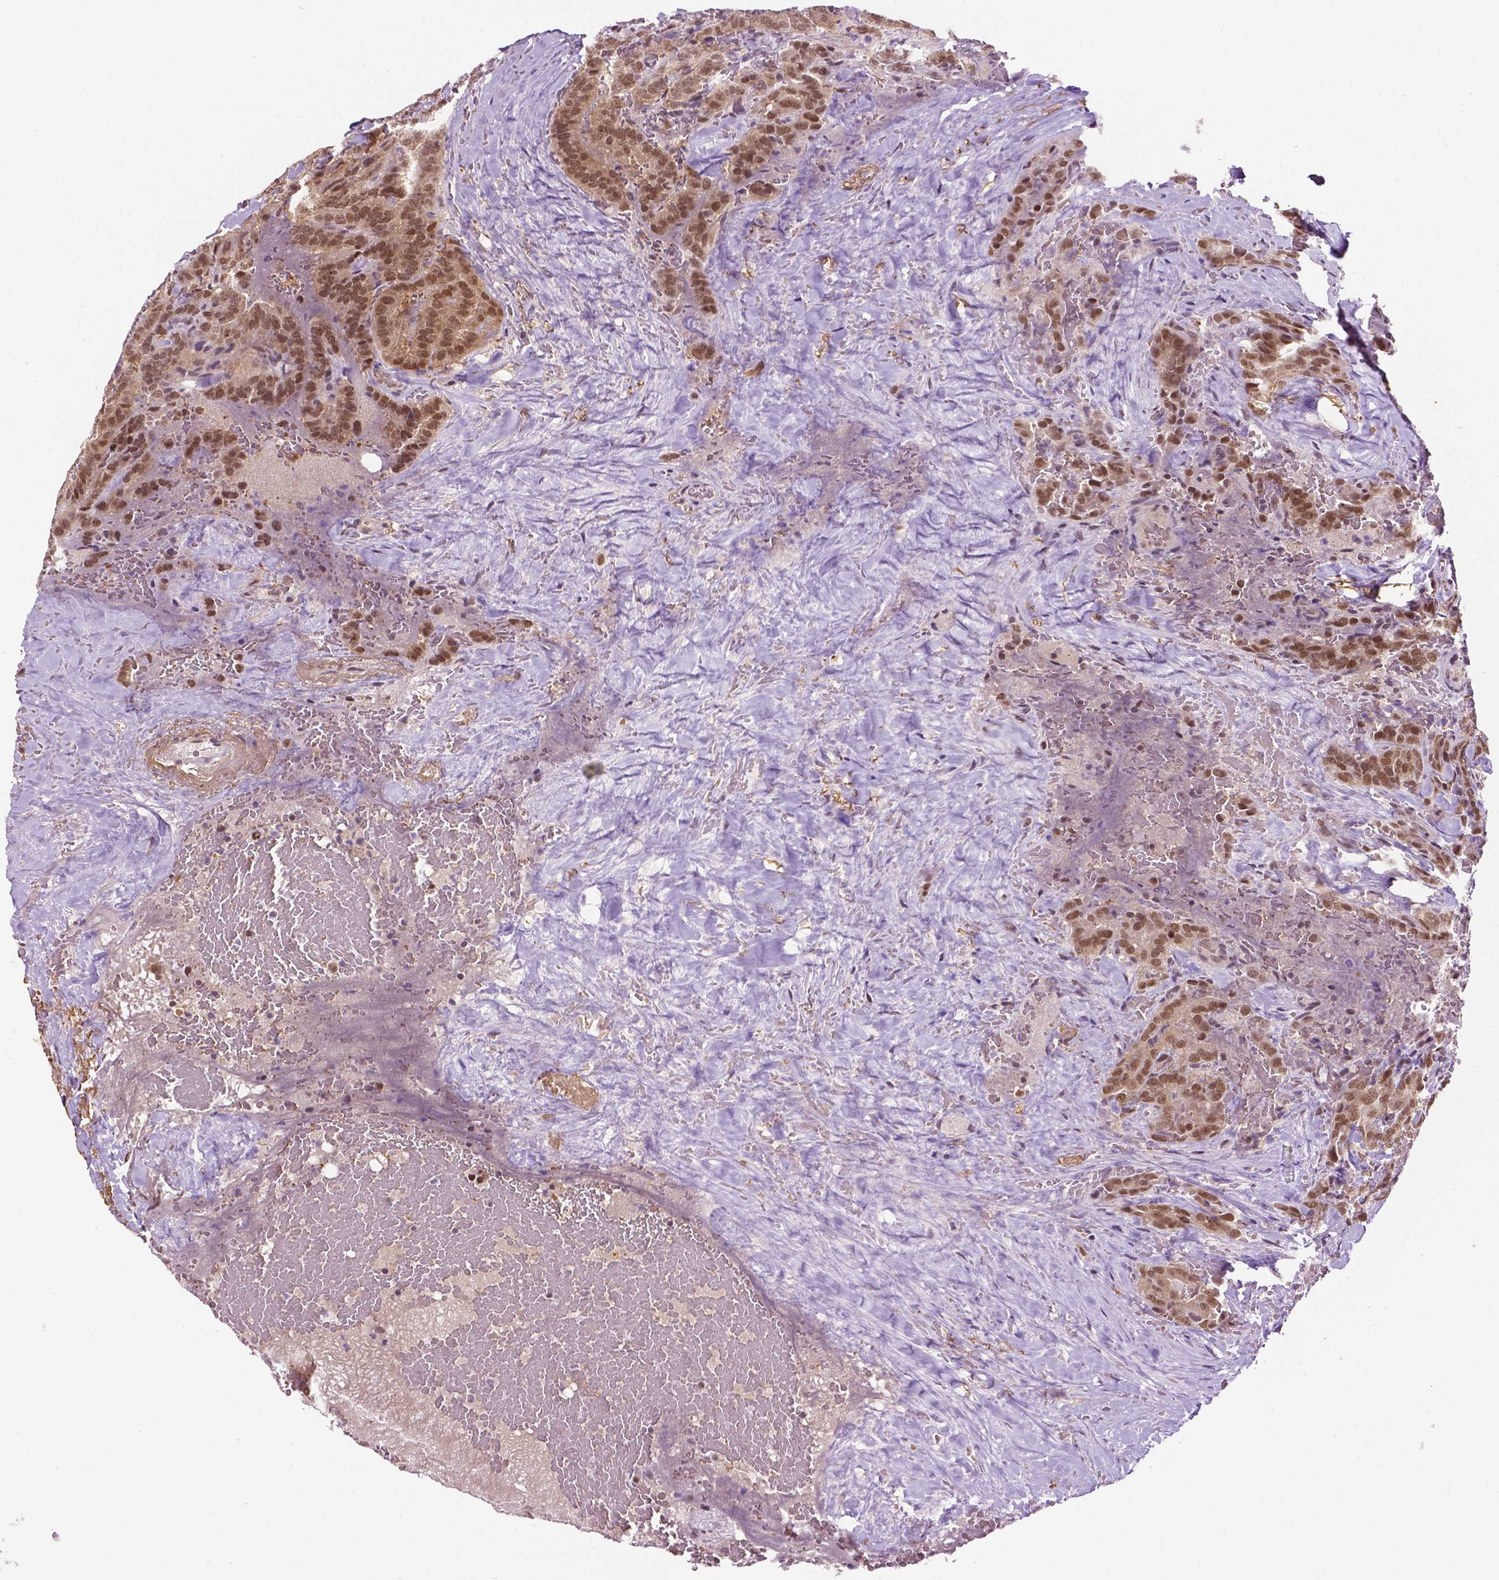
{"staining": {"intensity": "moderate", "quantity": ">75%", "location": "nuclear"}, "tissue": "thyroid cancer", "cell_type": "Tumor cells", "image_type": "cancer", "snomed": [{"axis": "morphology", "description": "Papillary adenocarcinoma, NOS"}, {"axis": "topography", "description": "Thyroid gland"}], "caption": "Tumor cells display medium levels of moderate nuclear staining in about >75% of cells in human thyroid papillary adenocarcinoma. Nuclei are stained in blue.", "gene": "UBQLN4", "patient": {"sex": "male", "age": 61}}